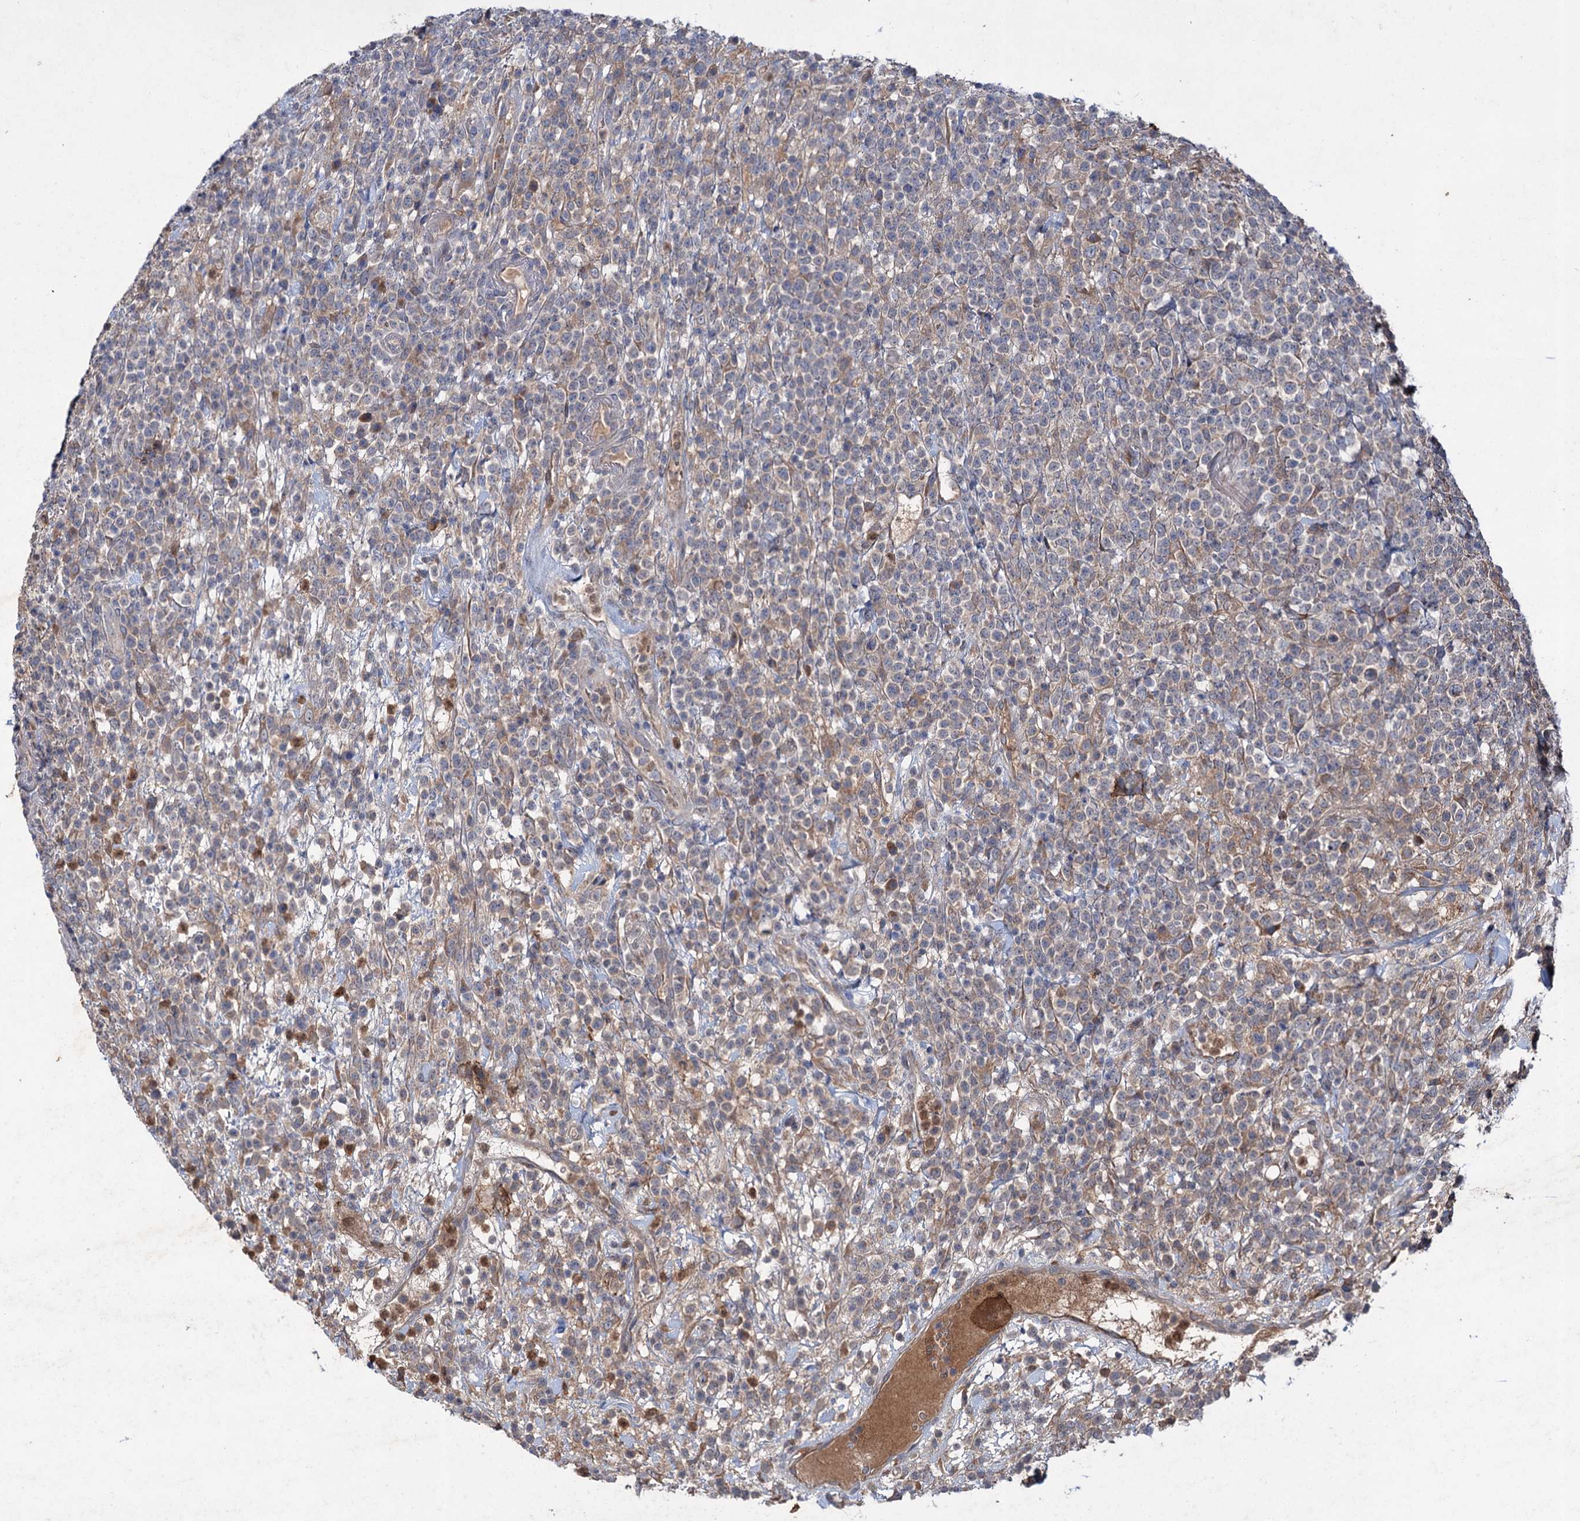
{"staining": {"intensity": "weak", "quantity": "<25%", "location": "cytoplasmic/membranous"}, "tissue": "lymphoma", "cell_type": "Tumor cells", "image_type": "cancer", "snomed": [{"axis": "morphology", "description": "Malignant lymphoma, non-Hodgkin's type, High grade"}, {"axis": "topography", "description": "Colon"}], "caption": "Lymphoma was stained to show a protein in brown. There is no significant expression in tumor cells.", "gene": "PTPN3", "patient": {"sex": "female", "age": 53}}